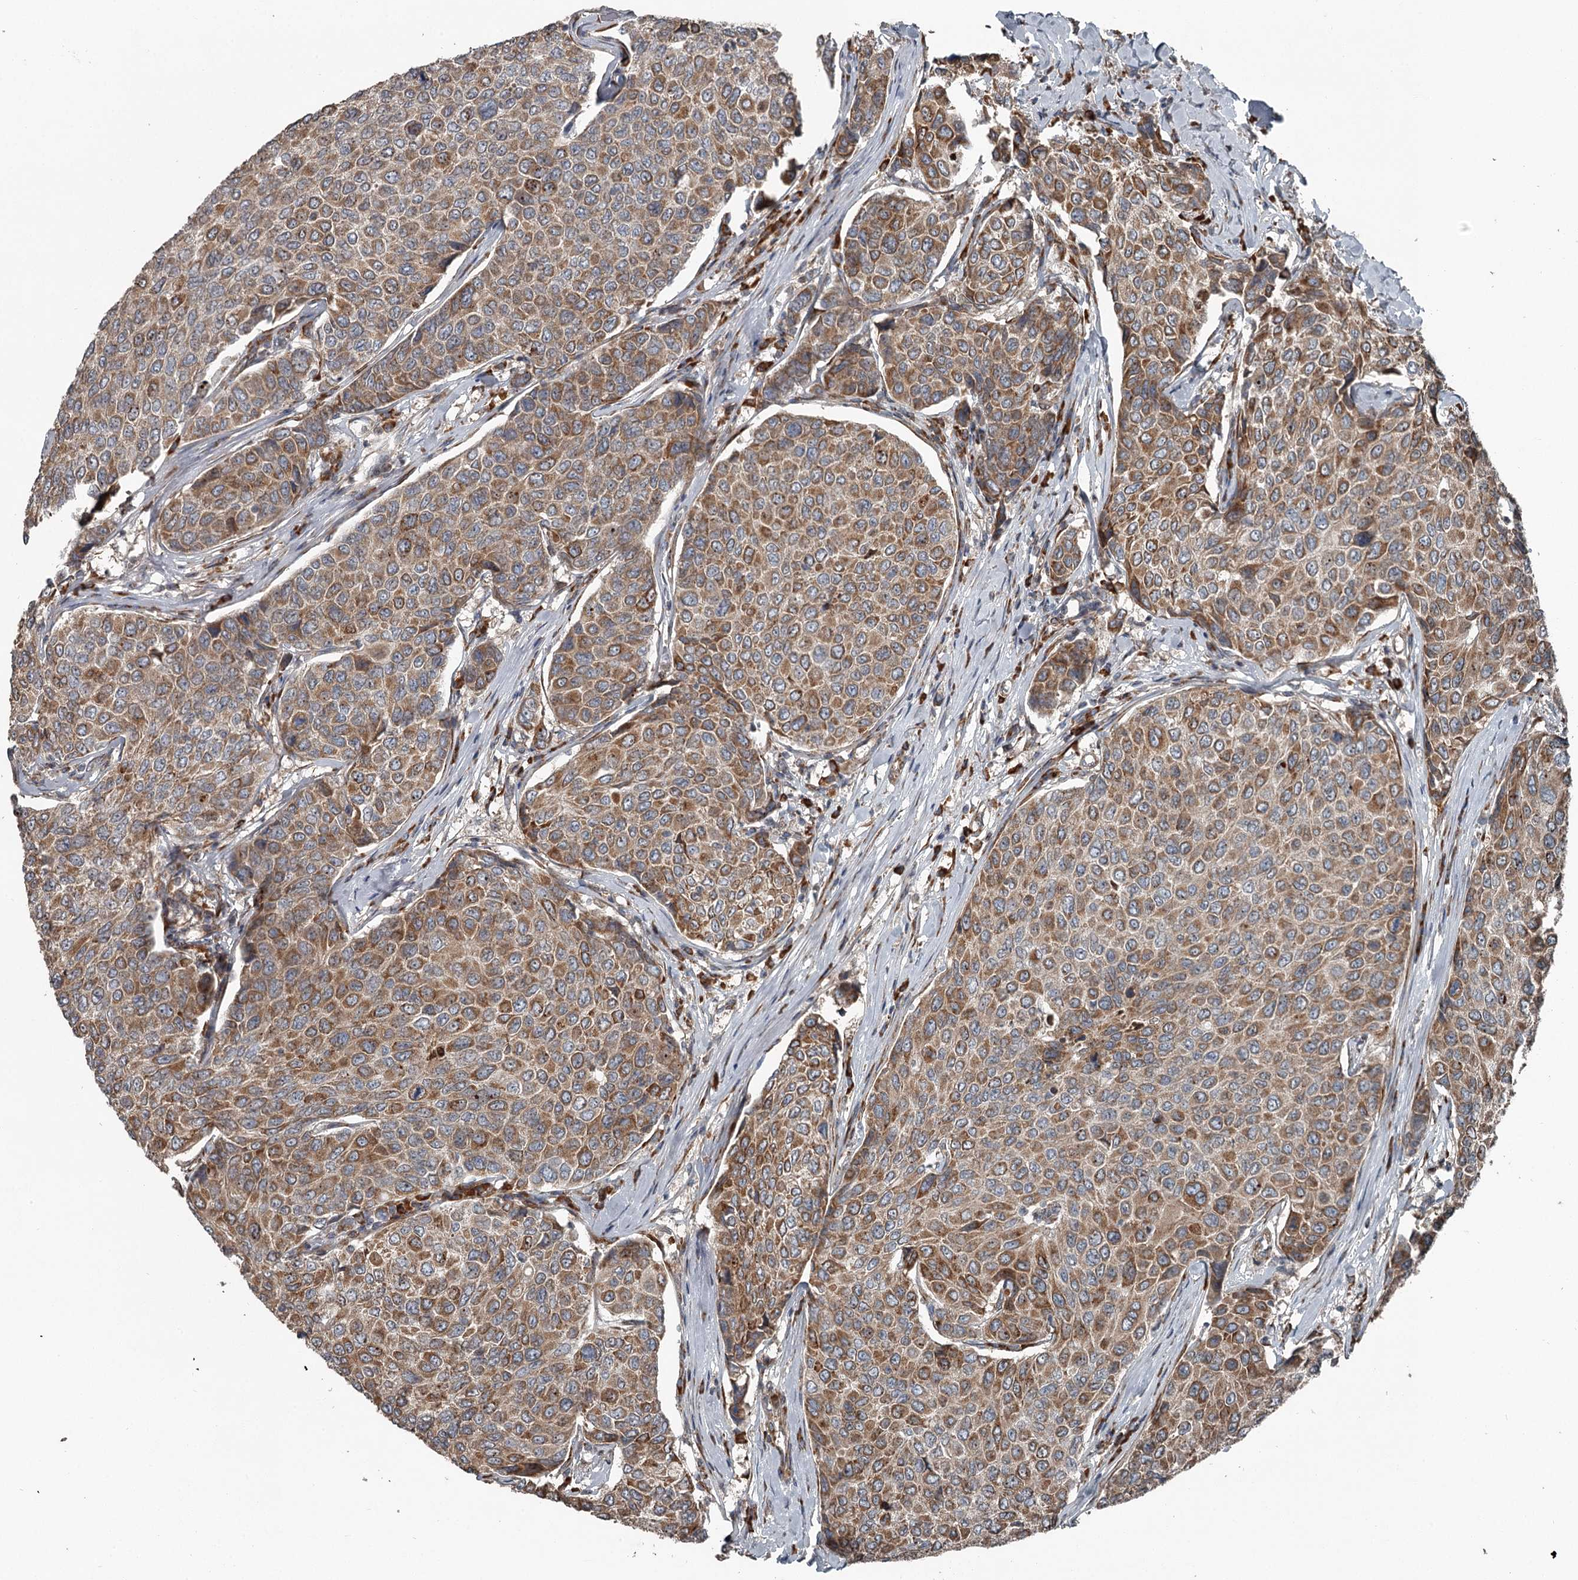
{"staining": {"intensity": "moderate", "quantity": "25%-75%", "location": "cytoplasmic/membranous"}, "tissue": "breast cancer", "cell_type": "Tumor cells", "image_type": "cancer", "snomed": [{"axis": "morphology", "description": "Duct carcinoma"}, {"axis": "topography", "description": "Breast"}], "caption": "Invasive ductal carcinoma (breast) stained with immunohistochemistry (IHC) exhibits moderate cytoplasmic/membranous staining in approximately 25%-75% of tumor cells.", "gene": "RASSF8", "patient": {"sex": "female", "age": 55}}